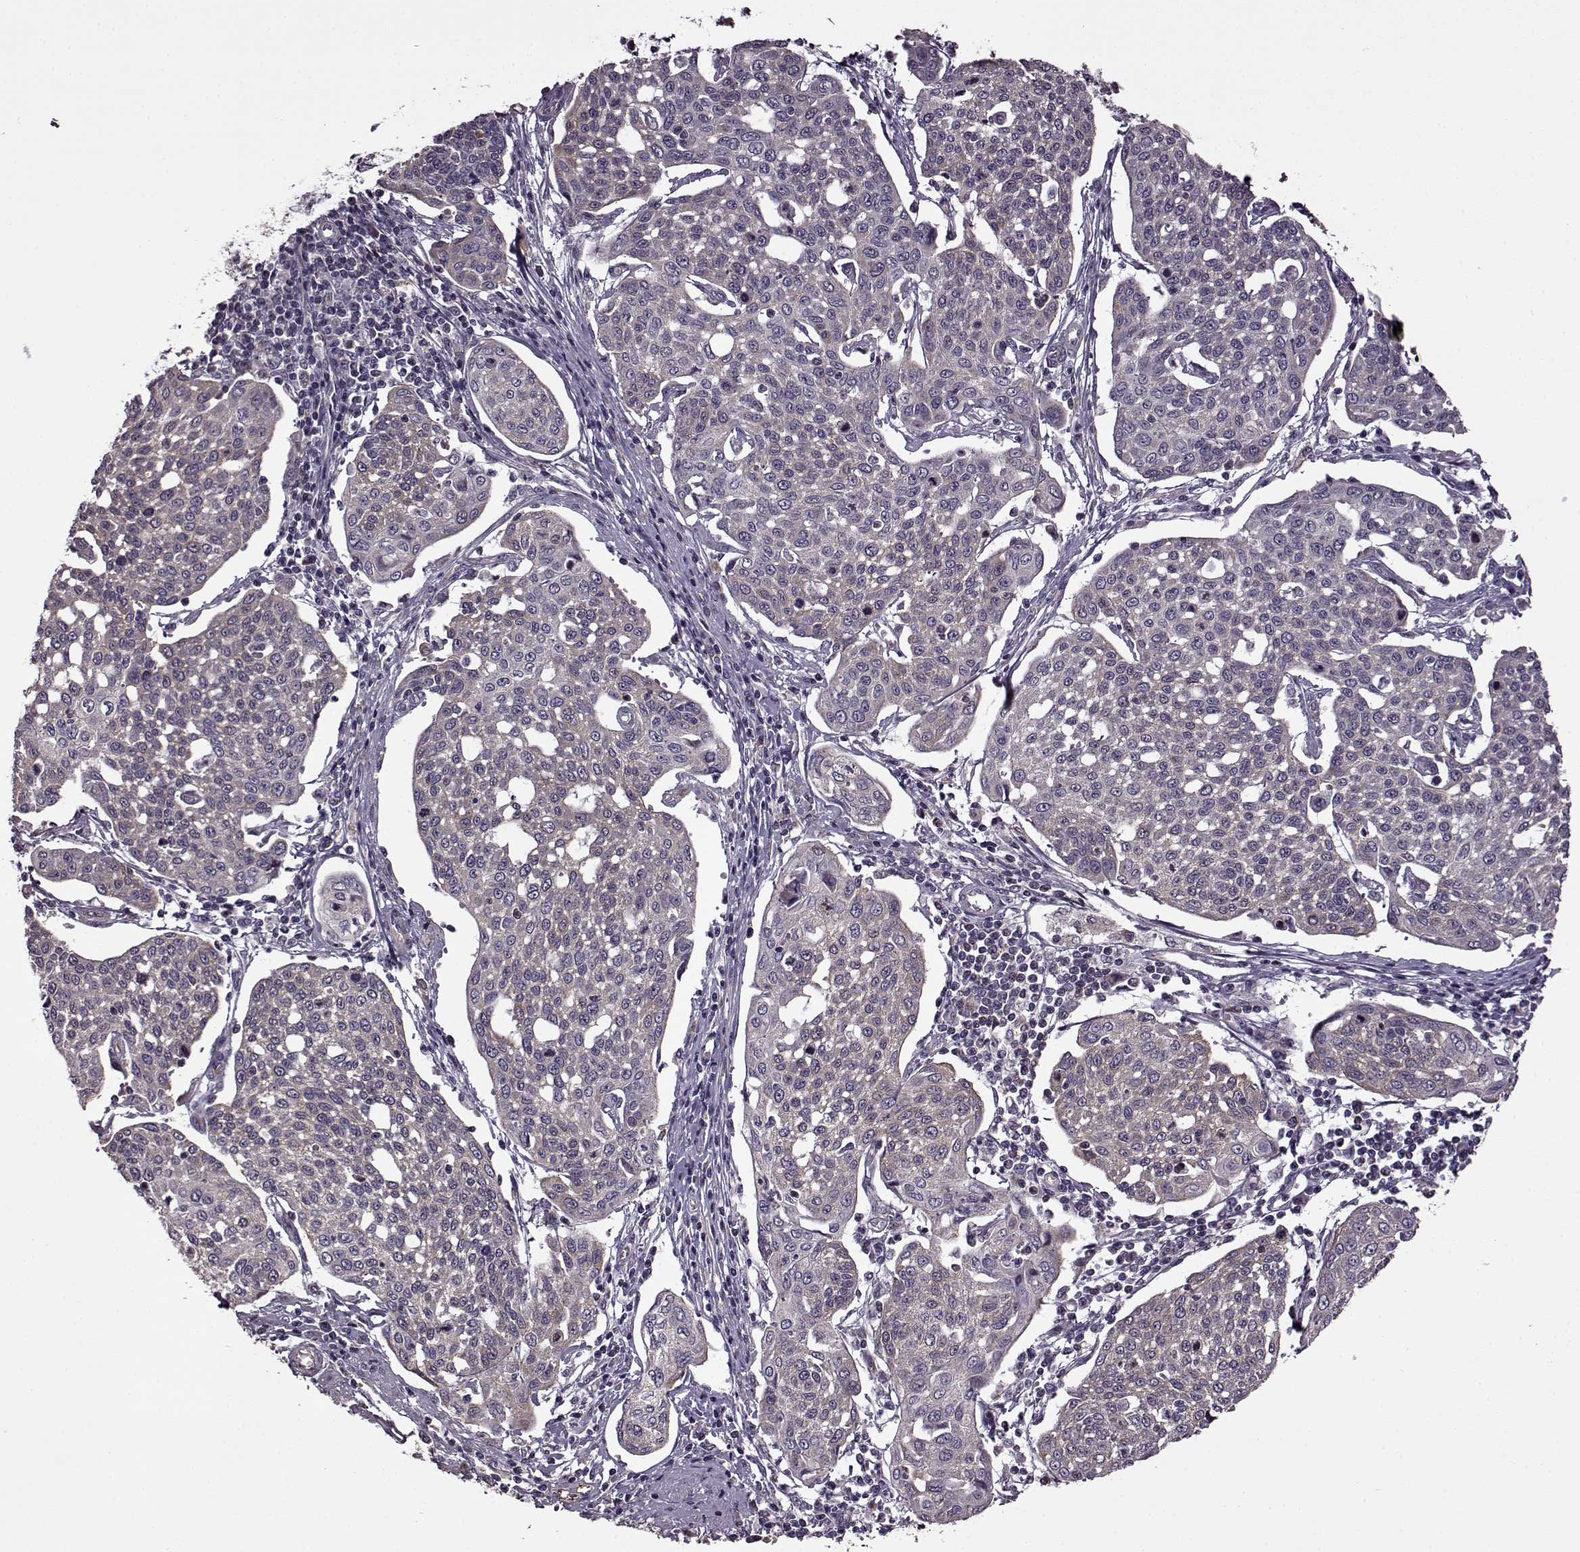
{"staining": {"intensity": "negative", "quantity": "none", "location": "none"}, "tissue": "cervical cancer", "cell_type": "Tumor cells", "image_type": "cancer", "snomed": [{"axis": "morphology", "description": "Squamous cell carcinoma, NOS"}, {"axis": "topography", "description": "Cervix"}], "caption": "Image shows no significant protein staining in tumor cells of cervical cancer (squamous cell carcinoma).", "gene": "MTSS1", "patient": {"sex": "female", "age": 34}}